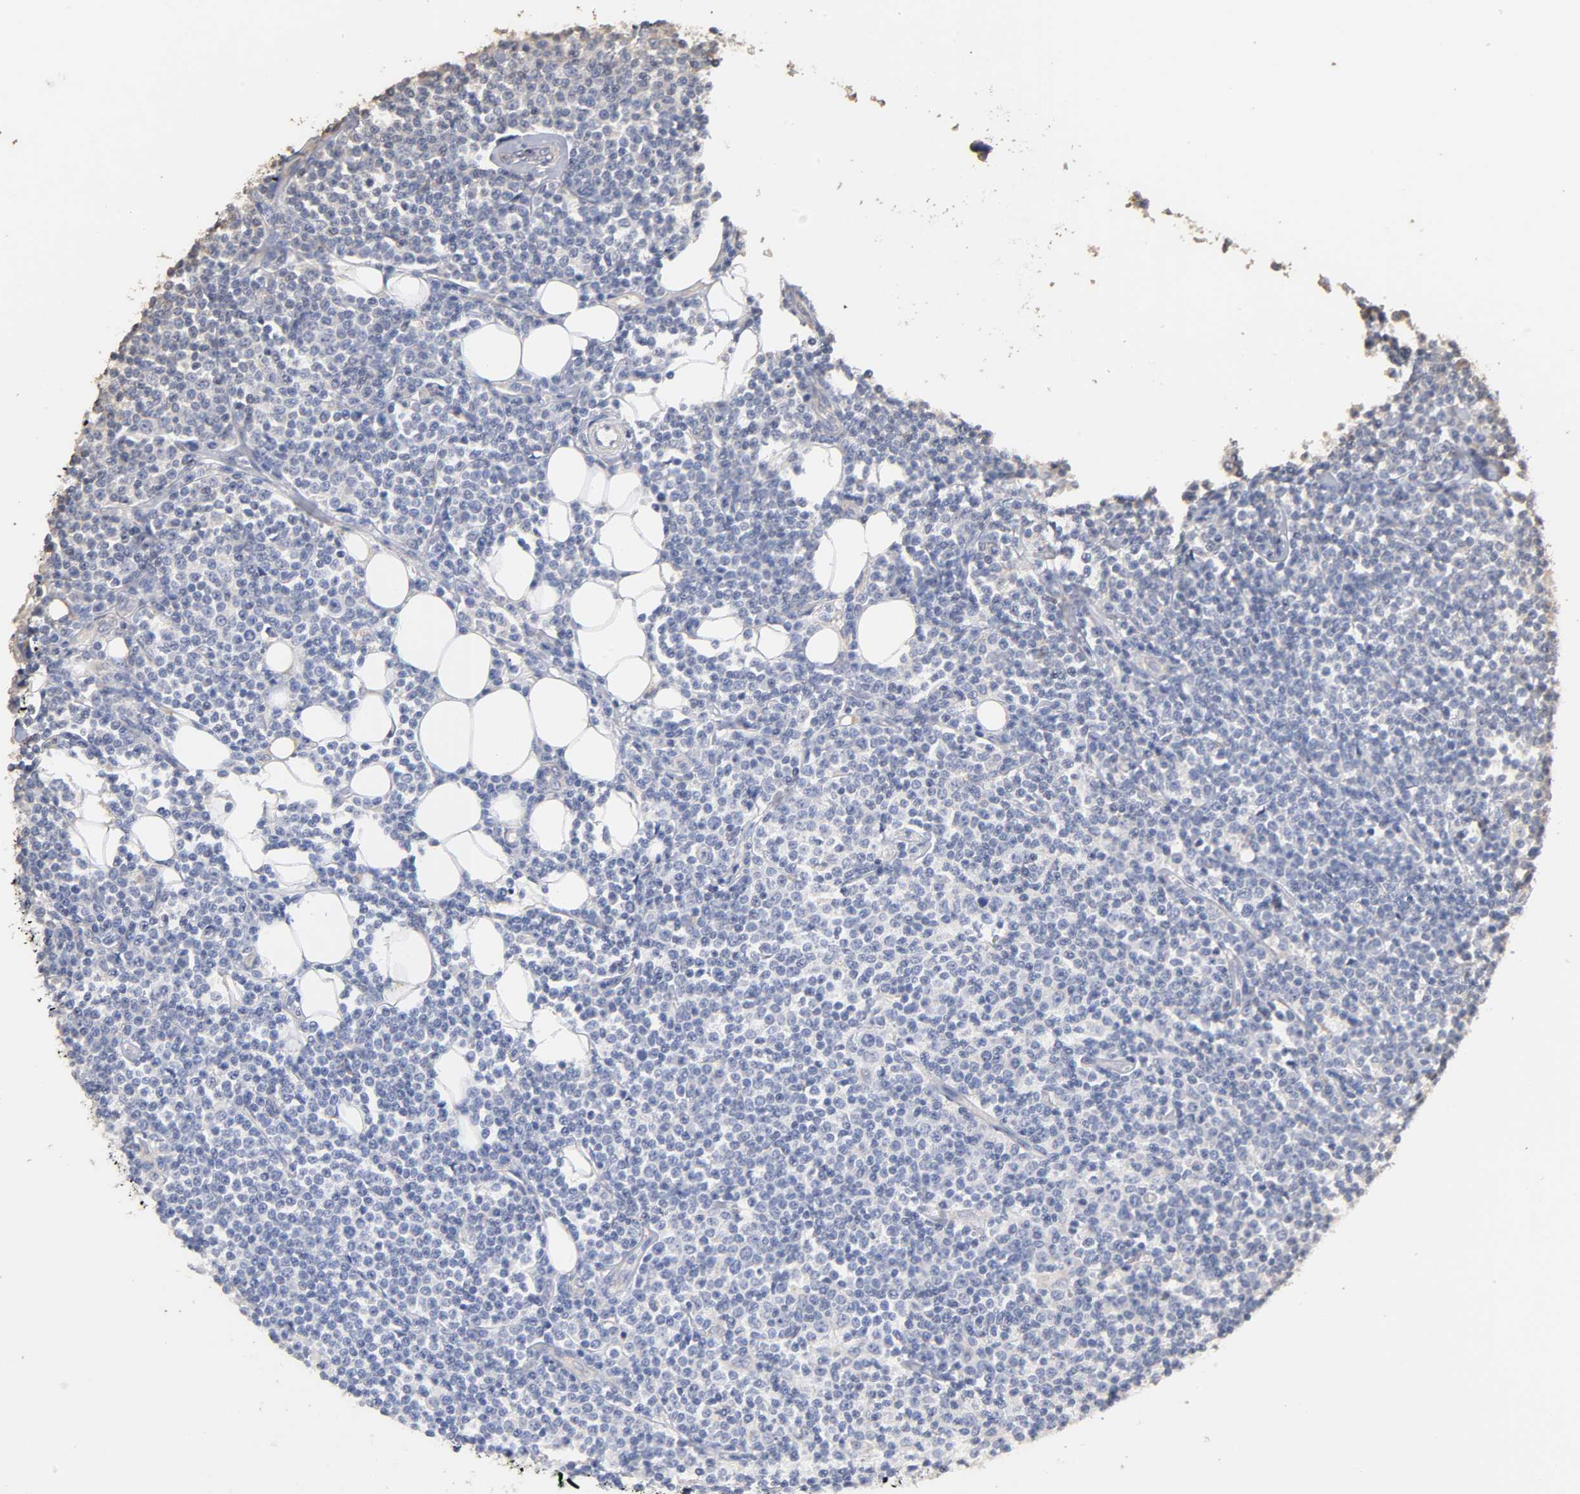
{"staining": {"intensity": "negative", "quantity": "none", "location": "none"}, "tissue": "lymphoma", "cell_type": "Tumor cells", "image_type": "cancer", "snomed": [{"axis": "morphology", "description": "Malignant lymphoma, non-Hodgkin's type, Low grade"}, {"axis": "topography", "description": "Soft tissue"}], "caption": "Immunohistochemistry image of neoplastic tissue: human low-grade malignant lymphoma, non-Hodgkin's type stained with DAB (3,3'-diaminobenzidine) demonstrates no significant protein positivity in tumor cells.", "gene": "VSIG4", "patient": {"sex": "male", "age": 92}}